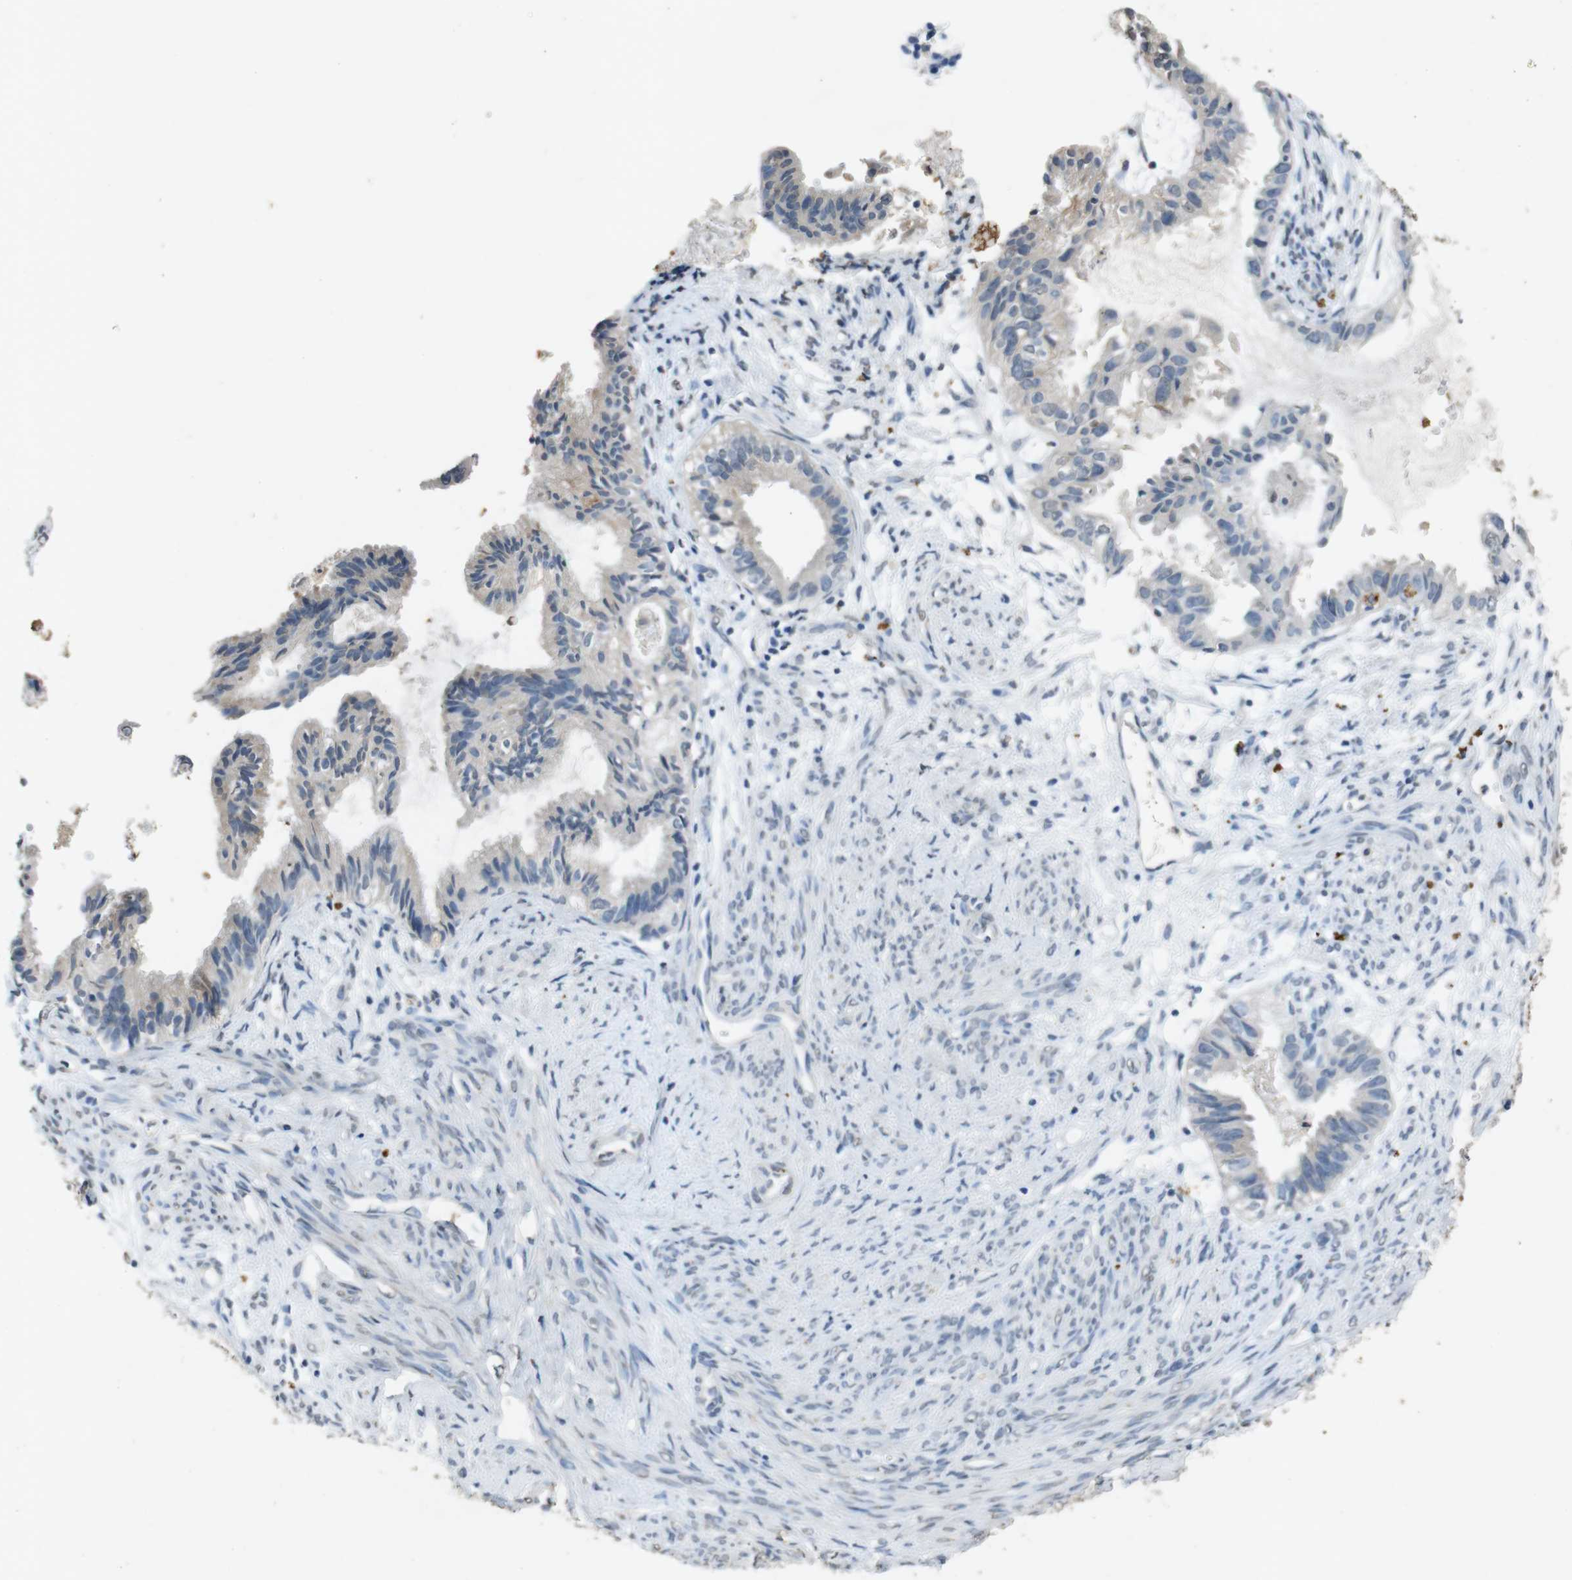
{"staining": {"intensity": "negative", "quantity": "none", "location": "none"}, "tissue": "cervical cancer", "cell_type": "Tumor cells", "image_type": "cancer", "snomed": [{"axis": "morphology", "description": "Normal tissue, NOS"}, {"axis": "morphology", "description": "Adenocarcinoma, NOS"}, {"axis": "topography", "description": "Cervix"}, {"axis": "topography", "description": "Endometrium"}], "caption": "This histopathology image is of adenocarcinoma (cervical) stained with immunohistochemistry (IHC) to label a protein in brown with the nuclei are counter-stained blue. There is no positivity in tumor cells. (DAB (3,3'-diaminobenzidine) immunohistochemistry, high magnification).", "gene": "STBD1", "patient": {"sex": "female", "age": 86}}